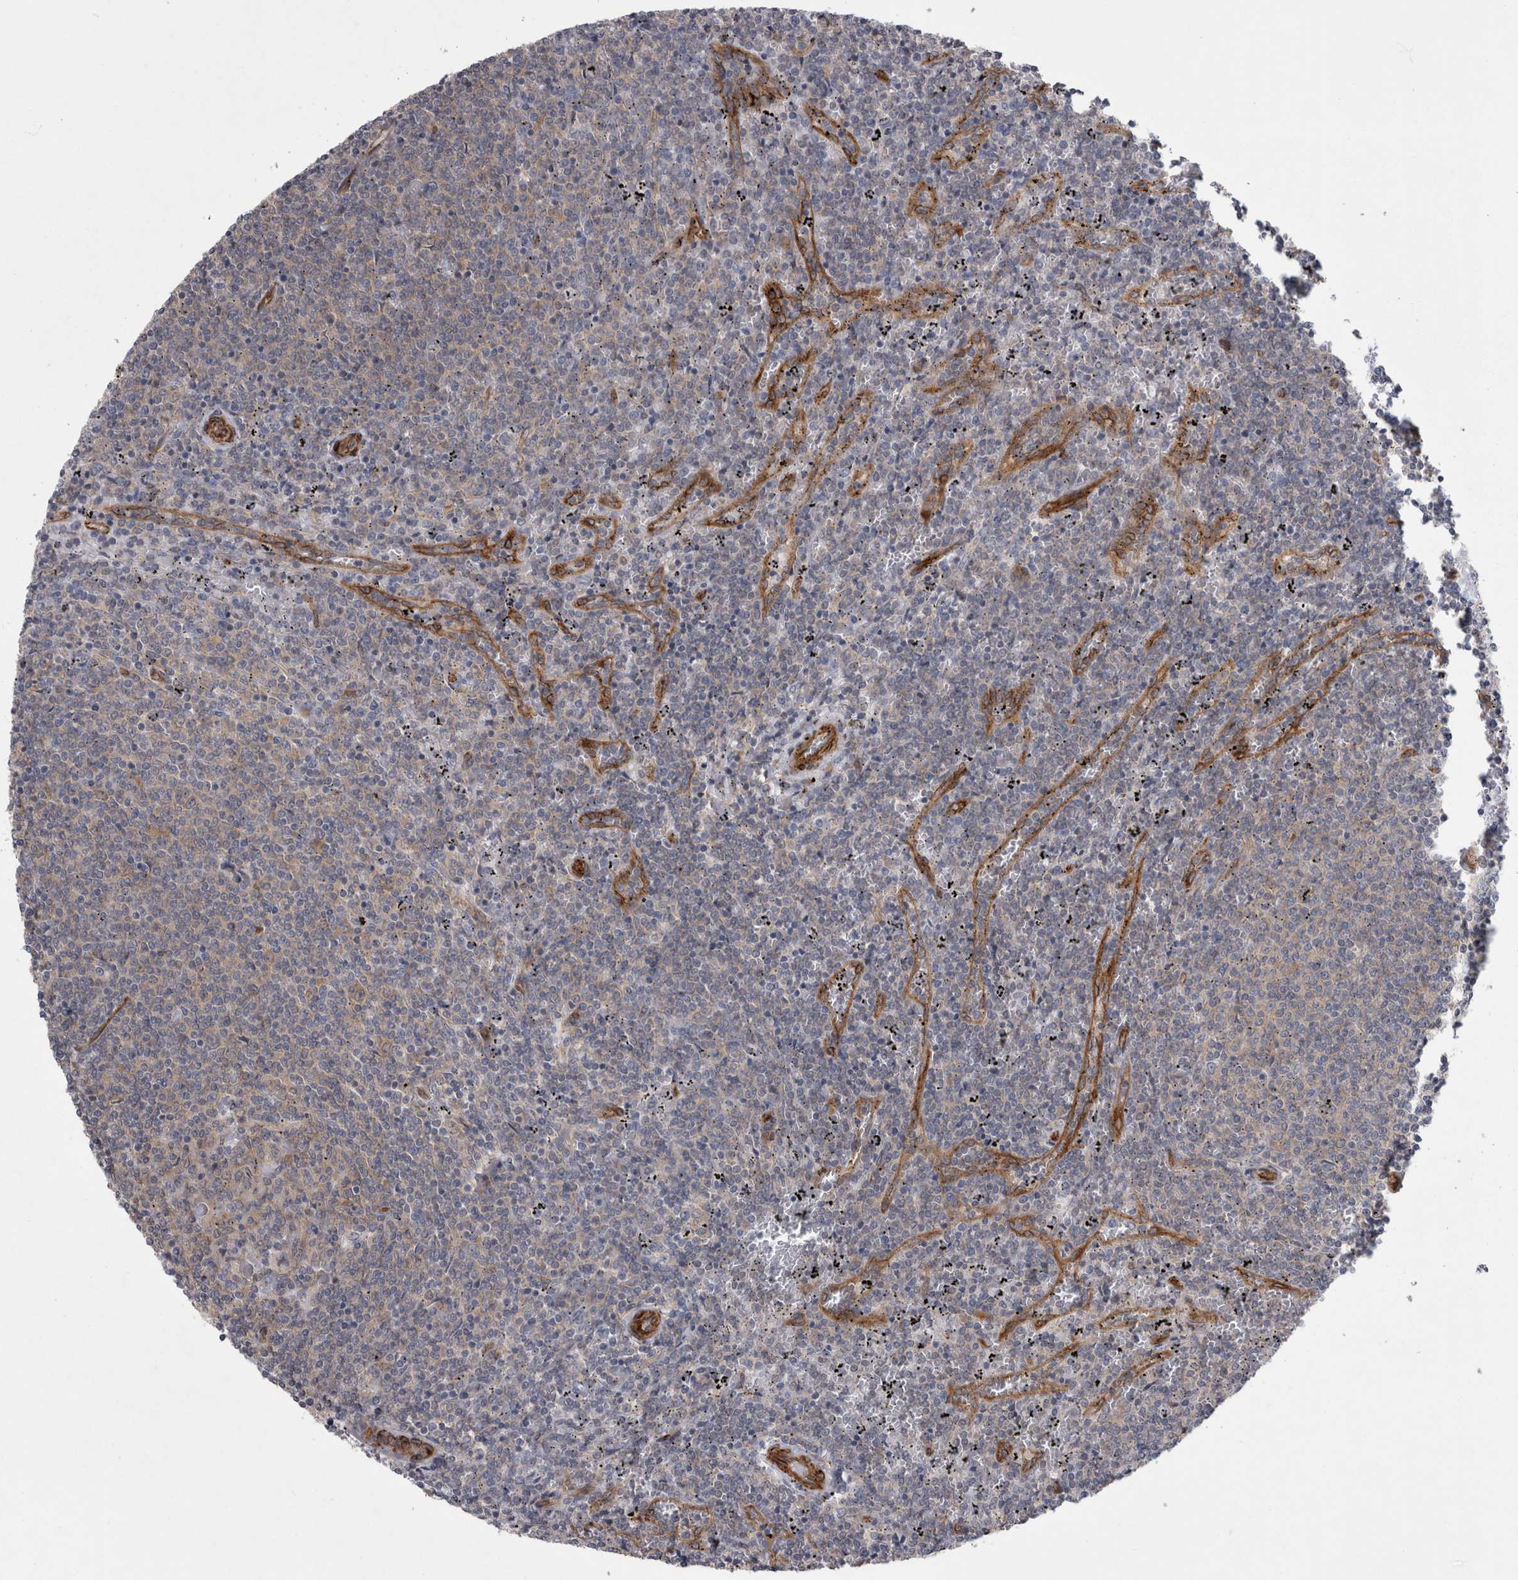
{"staining": {"intensity": "weak", "quantity": "25%-75%", "location": "cytoplasmic/membranous"}, "tissue": "lymphoma", "cell_type": "Tumor cells", "image_type": "cancer", "snomed": [{"axis": "morphology", "description": "Malignant lymphoma, non-Hodgkin's type, Low grade"}, {"axis": "topography", "description": "Spleen"}], "caption": "Tumor cells exhibit weak cytoplasmic/membranous staining in about 25%-75% of cells in lymphoma.", "gene": "DDX6", "patient": {"sex": "female", "age": 50}}